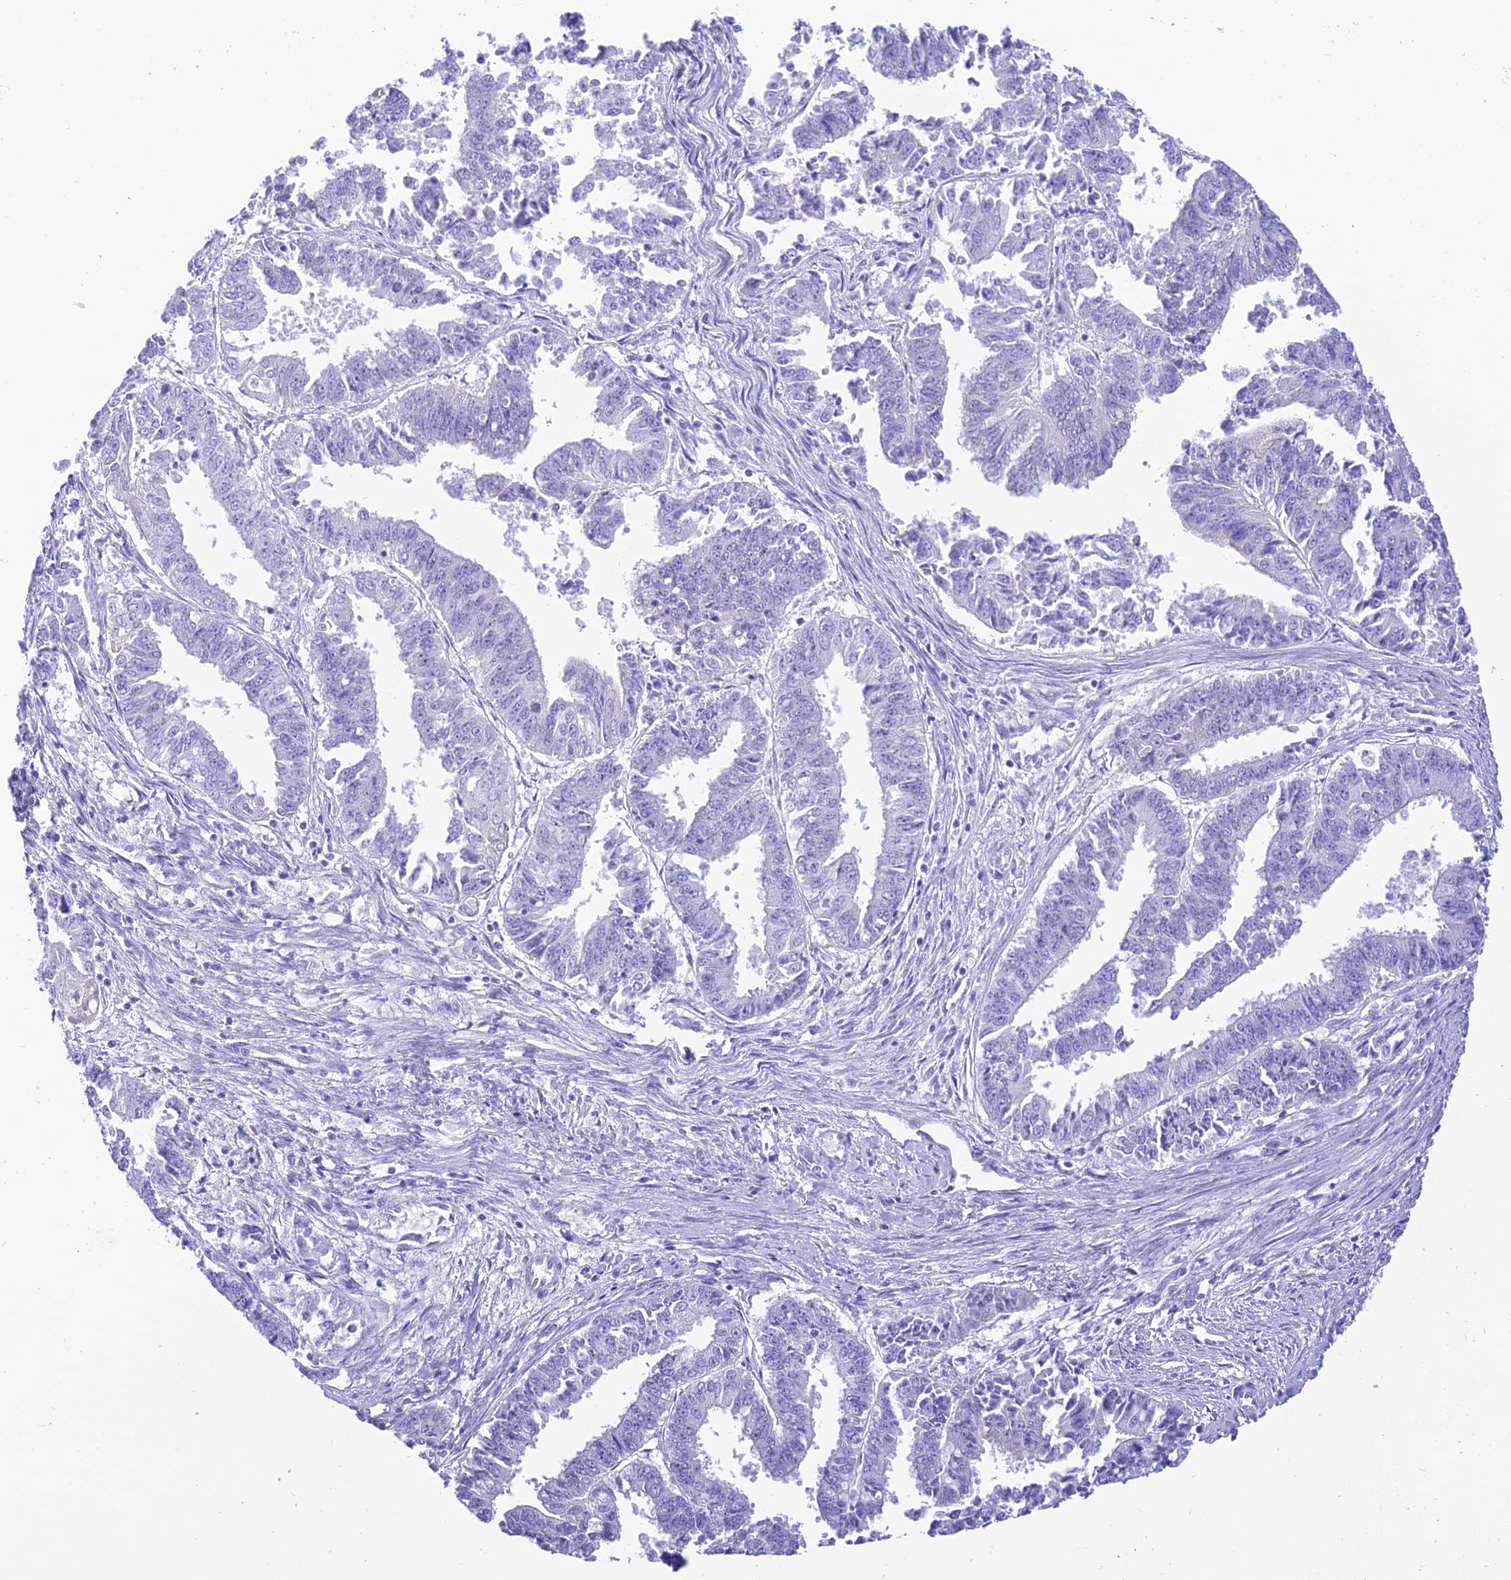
{"staining": {"intensity": "negative", "quantity": "none", "location": "none"}, "tissue": "endometrial cancer", "cell_type": "Tumor cells", "image_type": "cancer", "snomed": [{"axis": "morphology", "description": "Adenocarcinoma, NOS"}, {"axis": "topography", "description": "Endometrium"}], "caption": "Tumor cells show no significant protein staining in endometrial cancer (adenocarcinoma).", "gene": "KDELR3", "patient": {"sex": "female", "age": 73}}